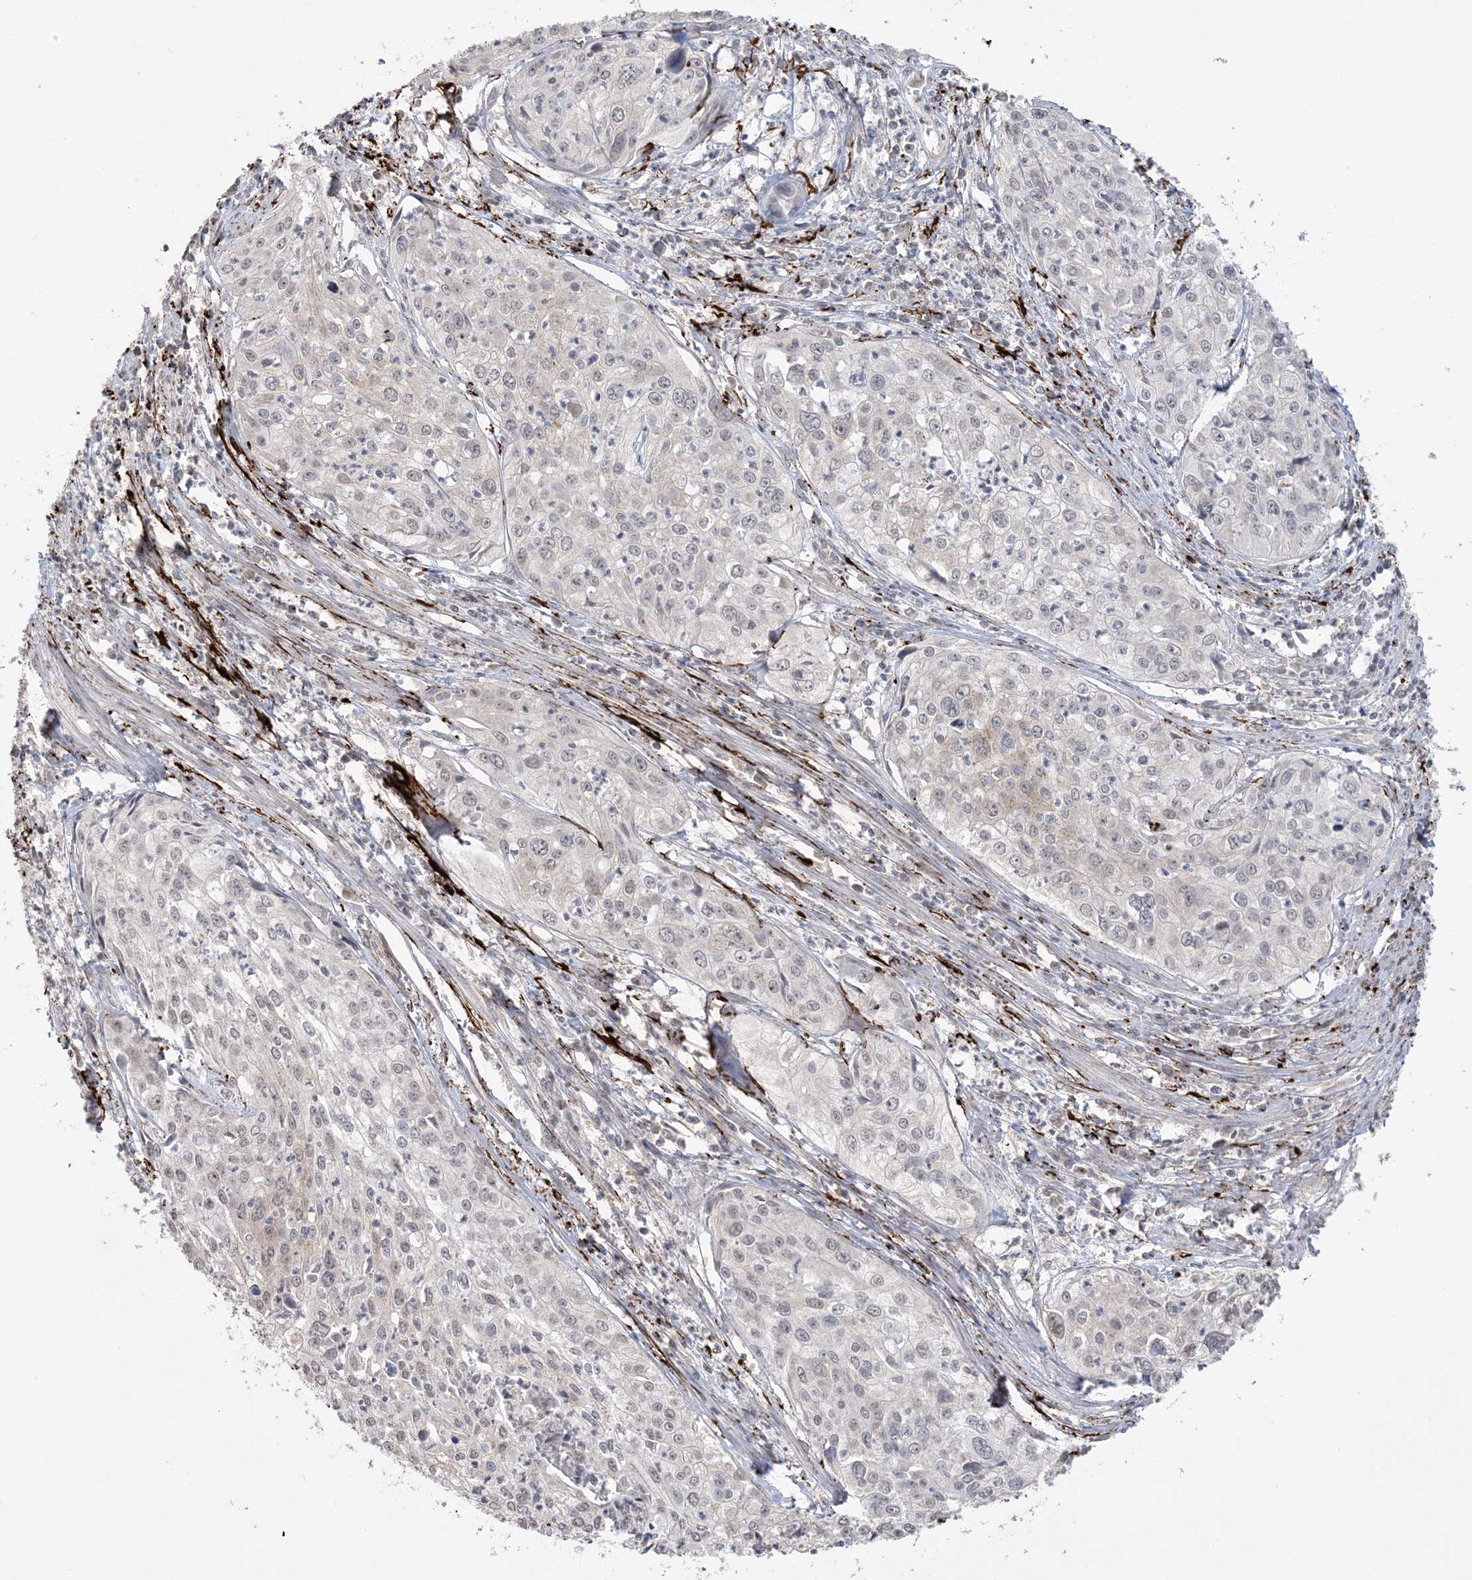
{"staining": {"intensity": "negative", "quantity": "none", "location": "none"}, "tissue": "cervical cancer", "cell_type": "Tumor cells", "image_type": "cancer", "snomed": [{"axis": "morphology", "description": "Squamous cell carcinoma, NOS"}, {"axis": "topography", "description": "Cervix"}], "caption": "Tumor cells are negative for protein expression in human cervical squamous cell carcinoma. The staining was performed using DAB (3,3'-diaminobenzidine) to visualize the protein expression in brown, while the nuclei were stained in blue with hematoxylin (Magnification: 20x).", "gene": "XRN1", "patient": {"sex": "female", "age": 31}}